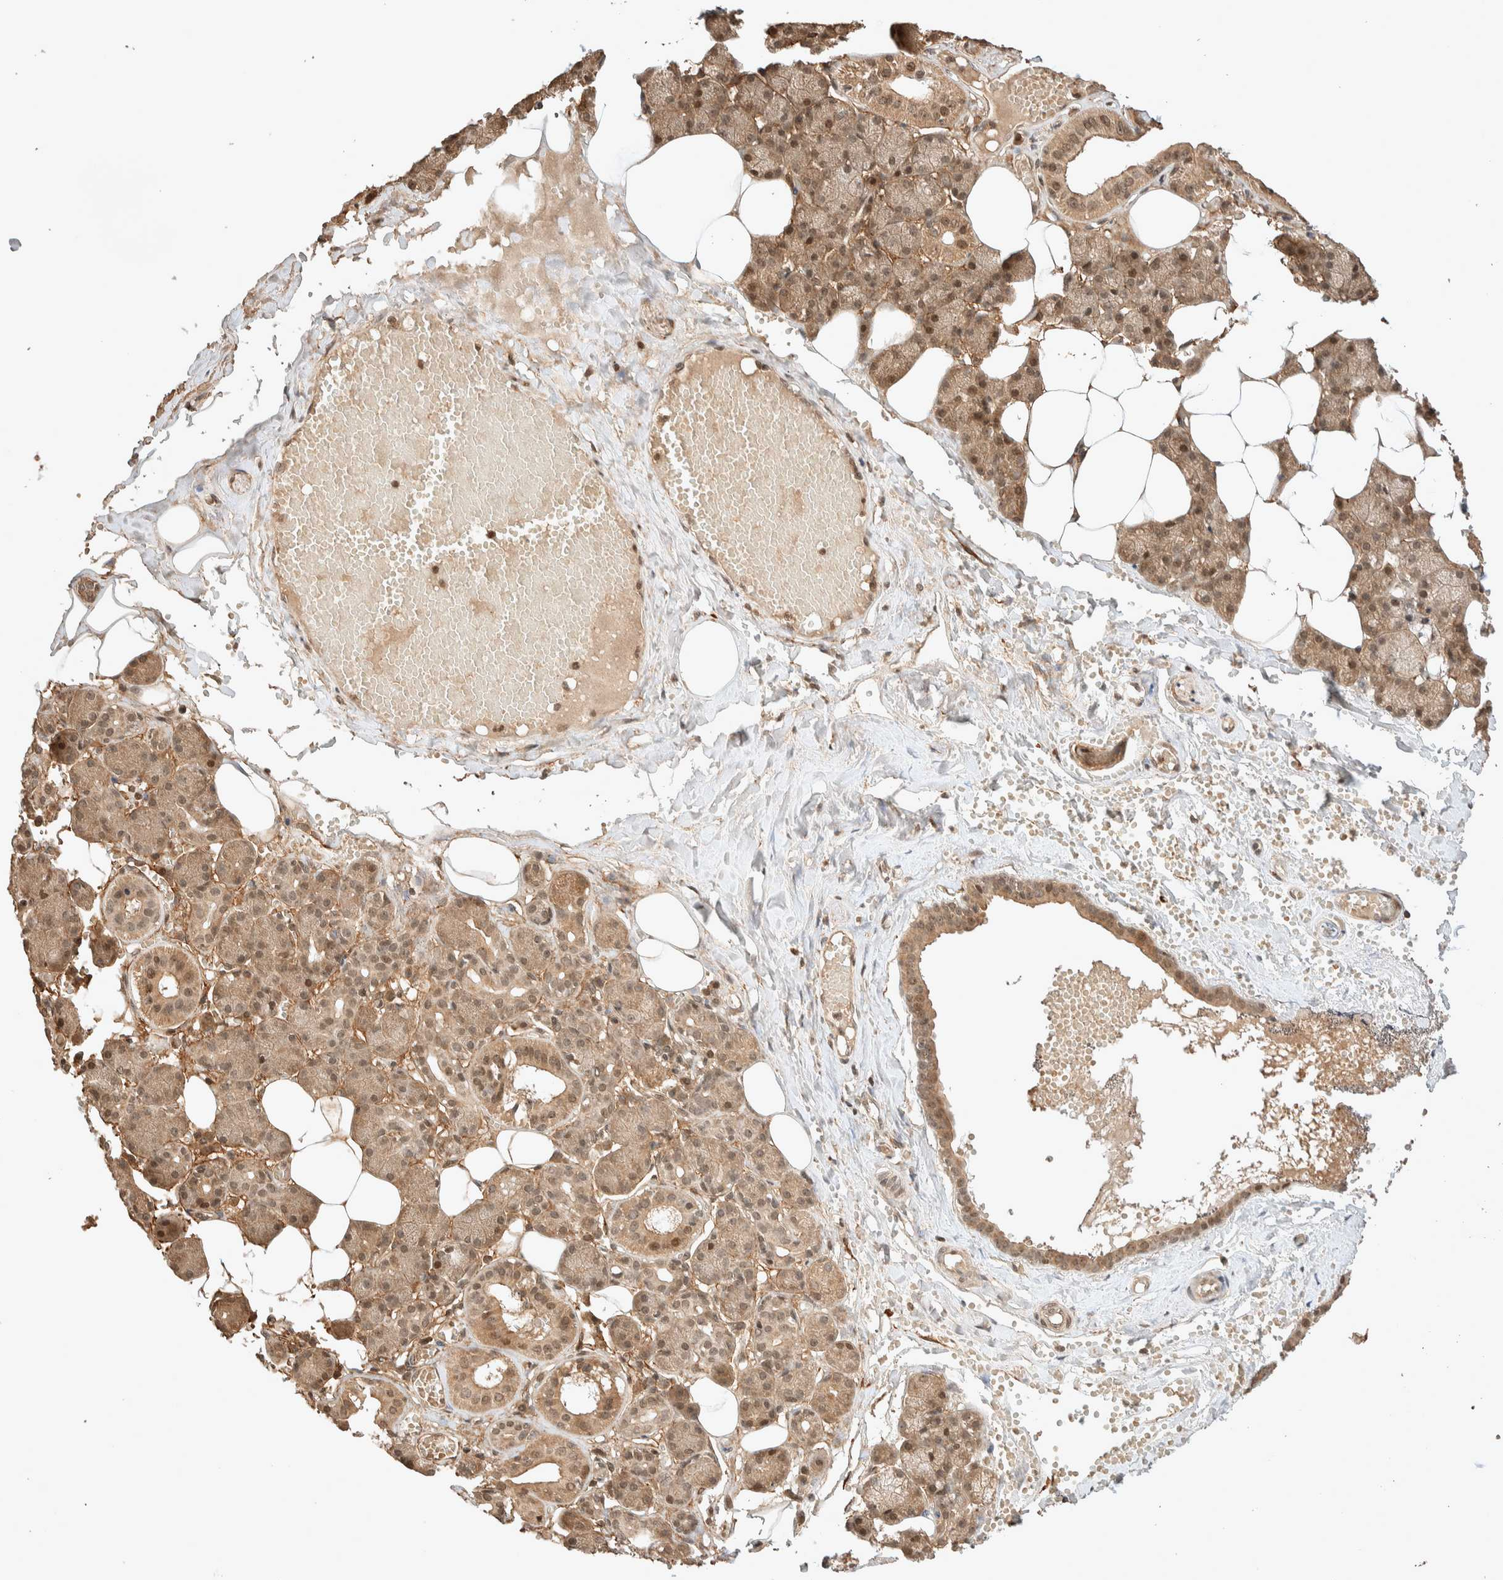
{"staining": {"intensity": "moderate", "quantity": ">75%", "location": "cytoplasmic/membranous,nuclear"}, "tissue": "salivary gland", "cell_type": "Glandular cells", "image_type": "normal", "snomed": [{"axis": "morphology", "description": "Normal tissue, NOS"}, {"axis": "topography", "description": "Salivary gland"}], "caption": "Protein expression analysis of benign salivary gland displays moderate cytoplasmic/membranous,nuclear expression in about >75% of glandular cells.", "gene": "THRA", "patient": {"sex": "male", "age": 62}}